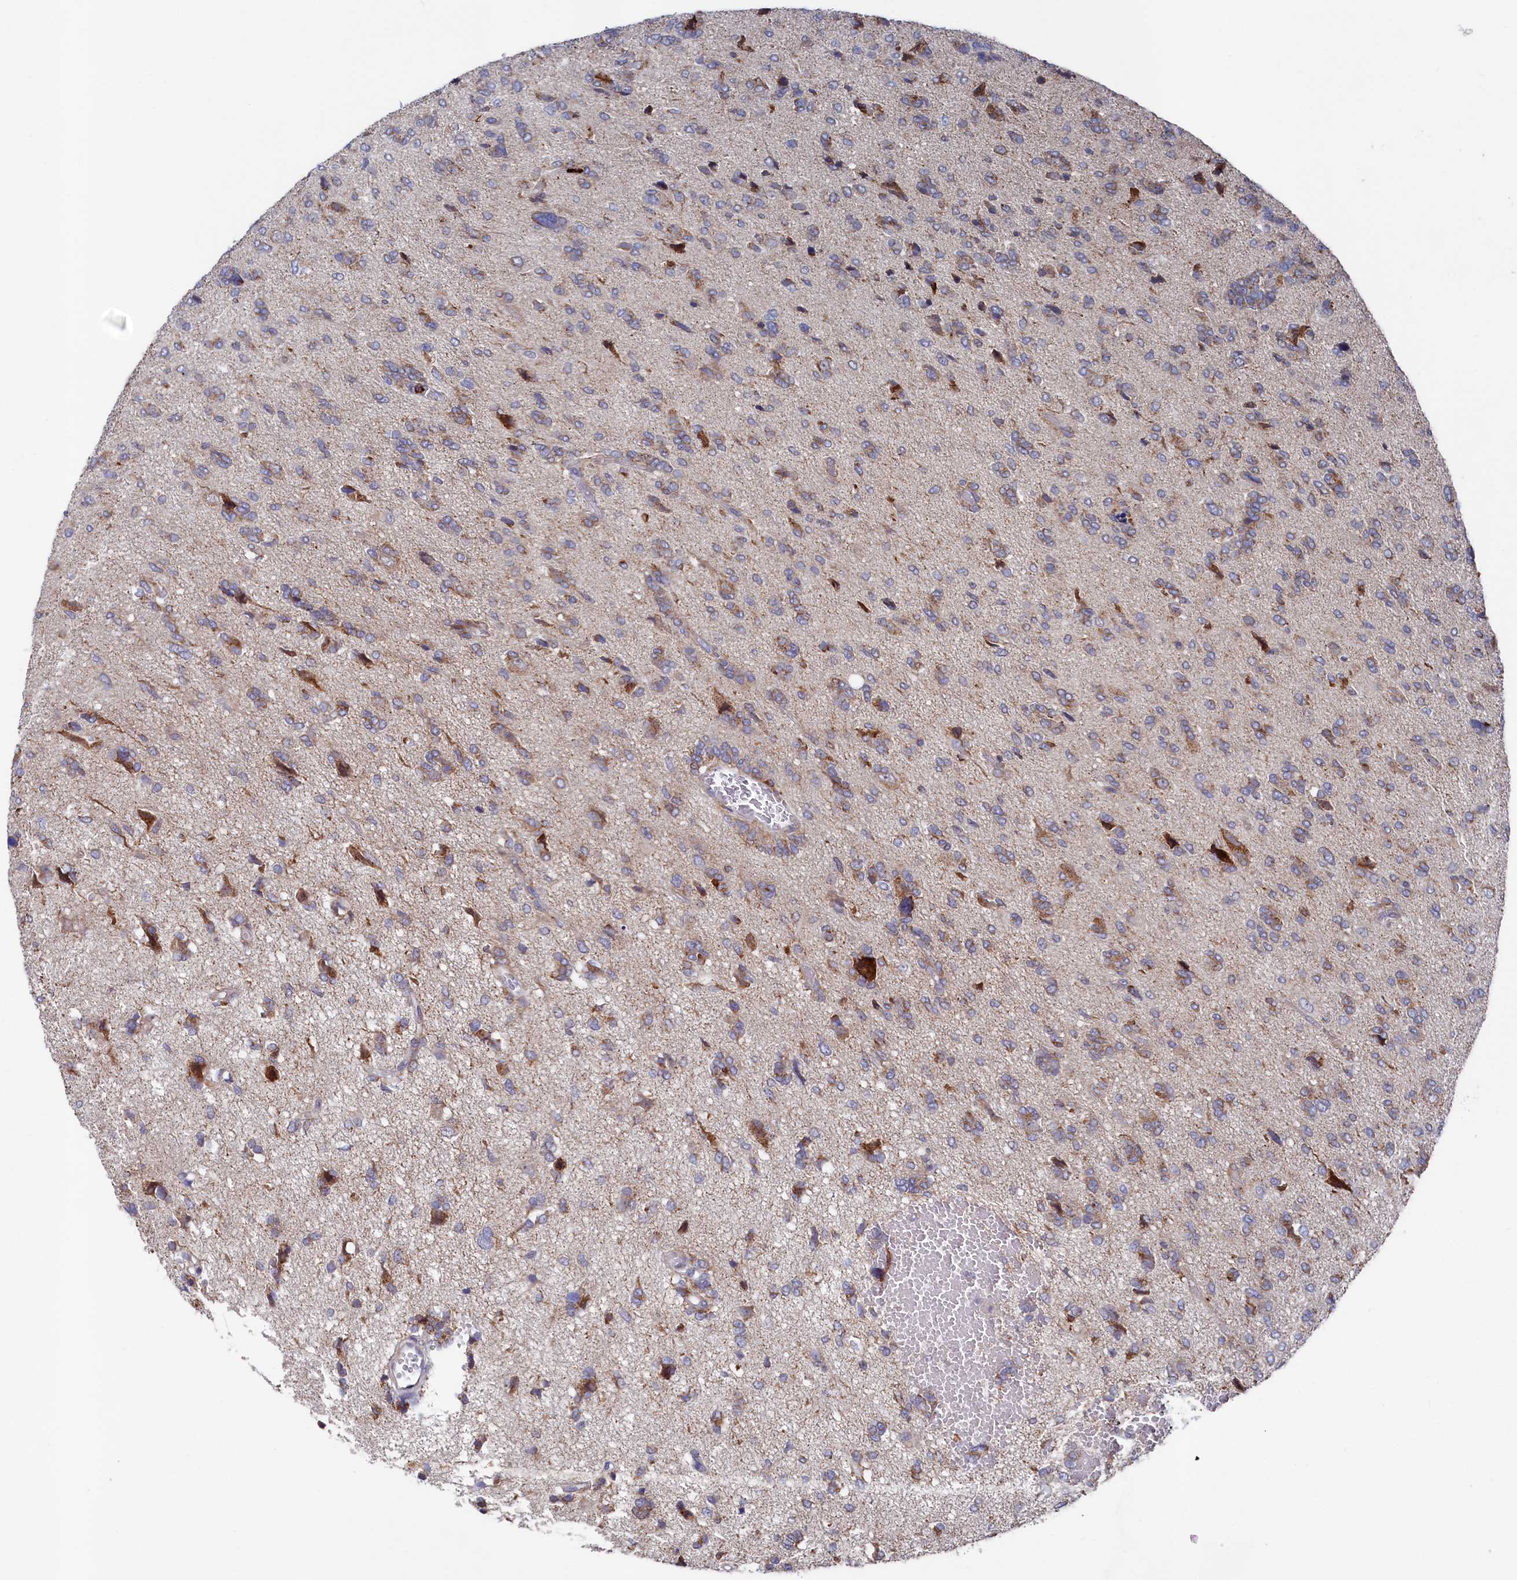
{"staining": {"intensity": "moderate", "quantity": "25%-75%", "location": "cytoplasmic/membranous"}, "tissue": "glioma", "cell_type": "Tumor cells", "image_type": "cancer", "snomed": [{"axis": "morphology", "description": "Glioma, malignant, High grade"}, {"axis": "topography", "description": "Brain"}], "caption": "DAB (3,3'-diaminobenzidine) immunohistochemical staining of malignant glioma (high-grade) displays moderate cytoplasmic/membranous protein expression in approximately 25%-75% of tumor cells.", "gene": "CHCHD1", "patient": {"sex": "female", "age": 59}}